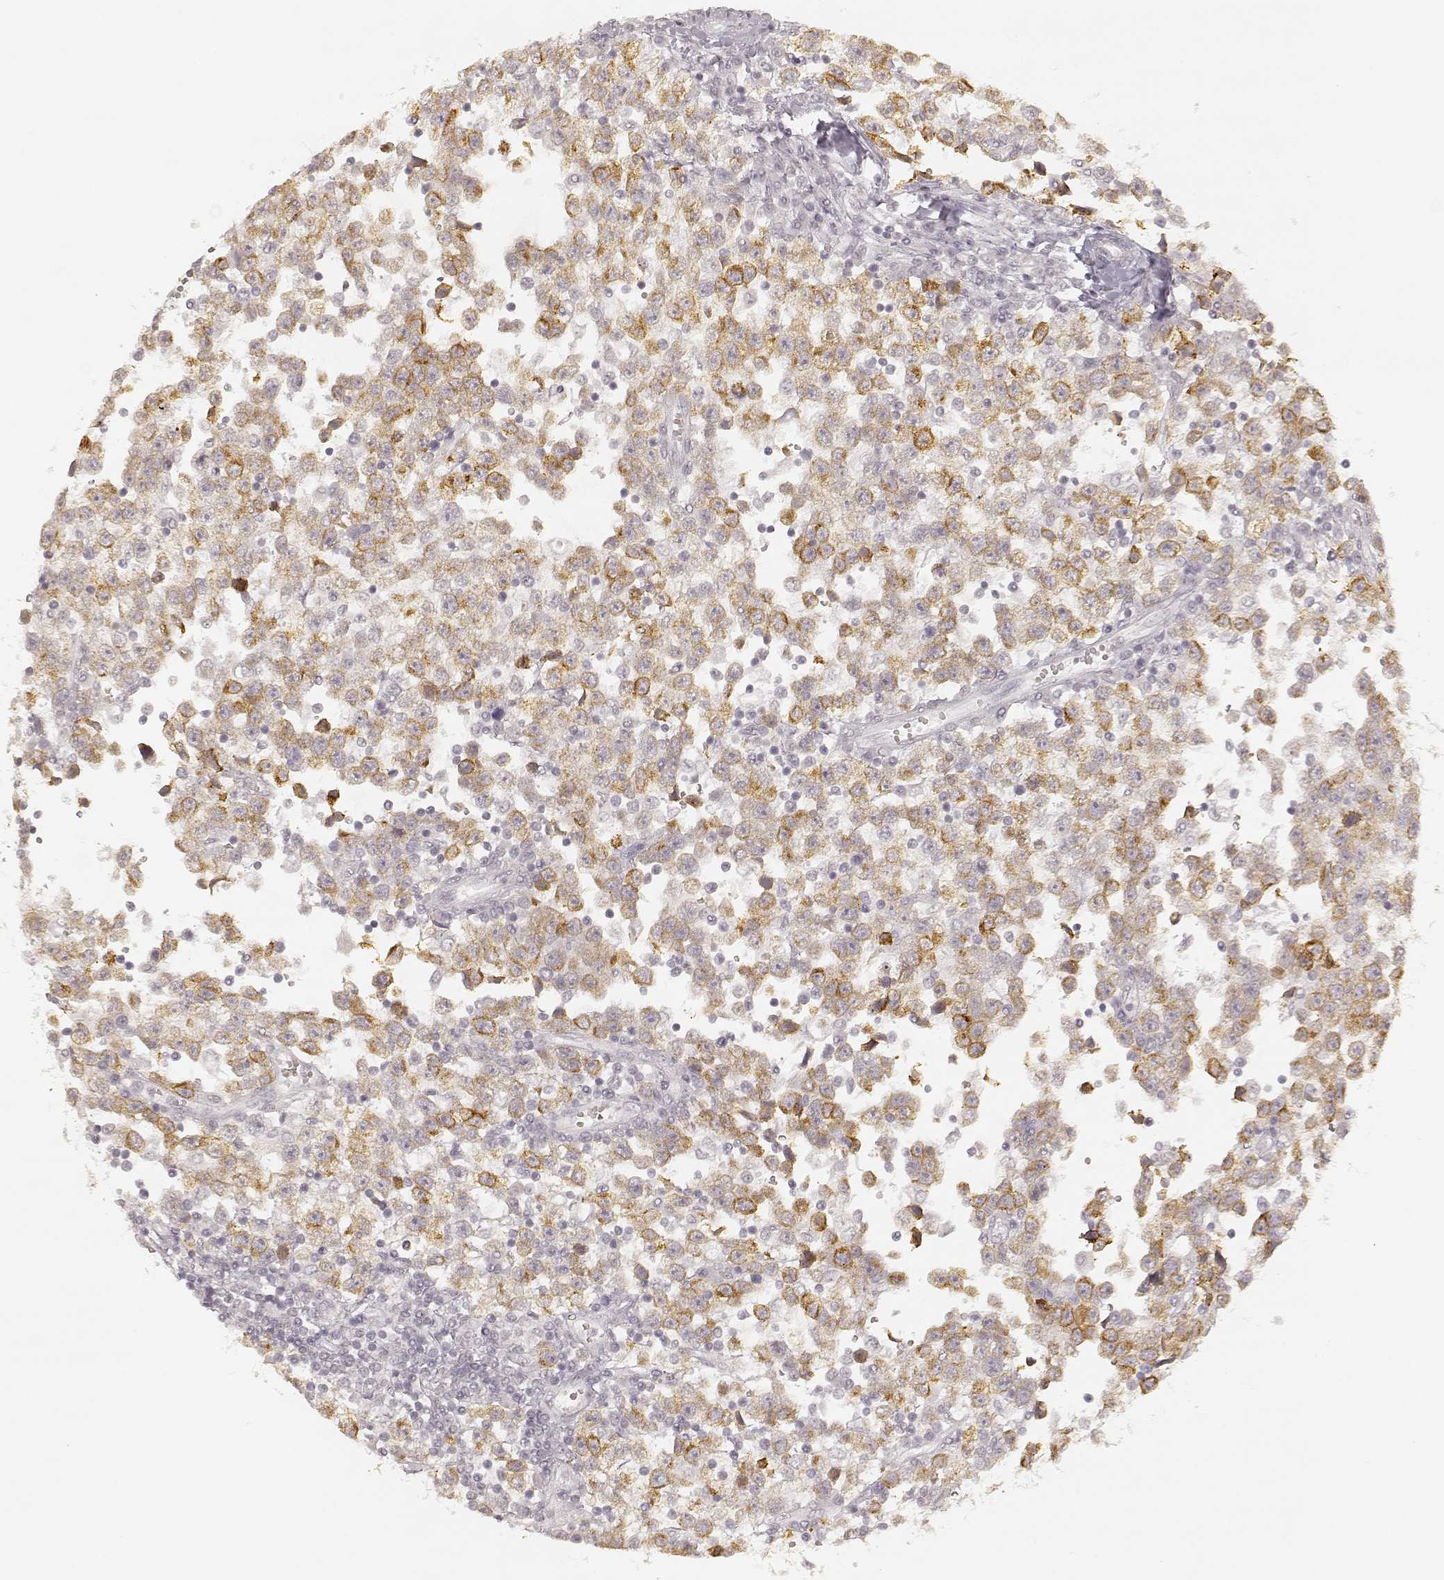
{"staining": {"intensity": "strong", "quantity": "<25%", "location": "cytoplasmic/membranous"}, "tissue": "testis cancer", "cell_type": "Tumor cells", "image_type": "cancer", "snomed": [{"axis": "morphology", "description": "Seminoma, NOS"}, {"axis": "topography", "description": "Testis"}], "caption": "Brown immunohistochemical staining in human seminoma (testis) shows strong cytoplasmic/membranous positivity in approximately <25% of tumor cells.", "gene": "LAMC2", "patient": {"sex": "male", "age": 34}}